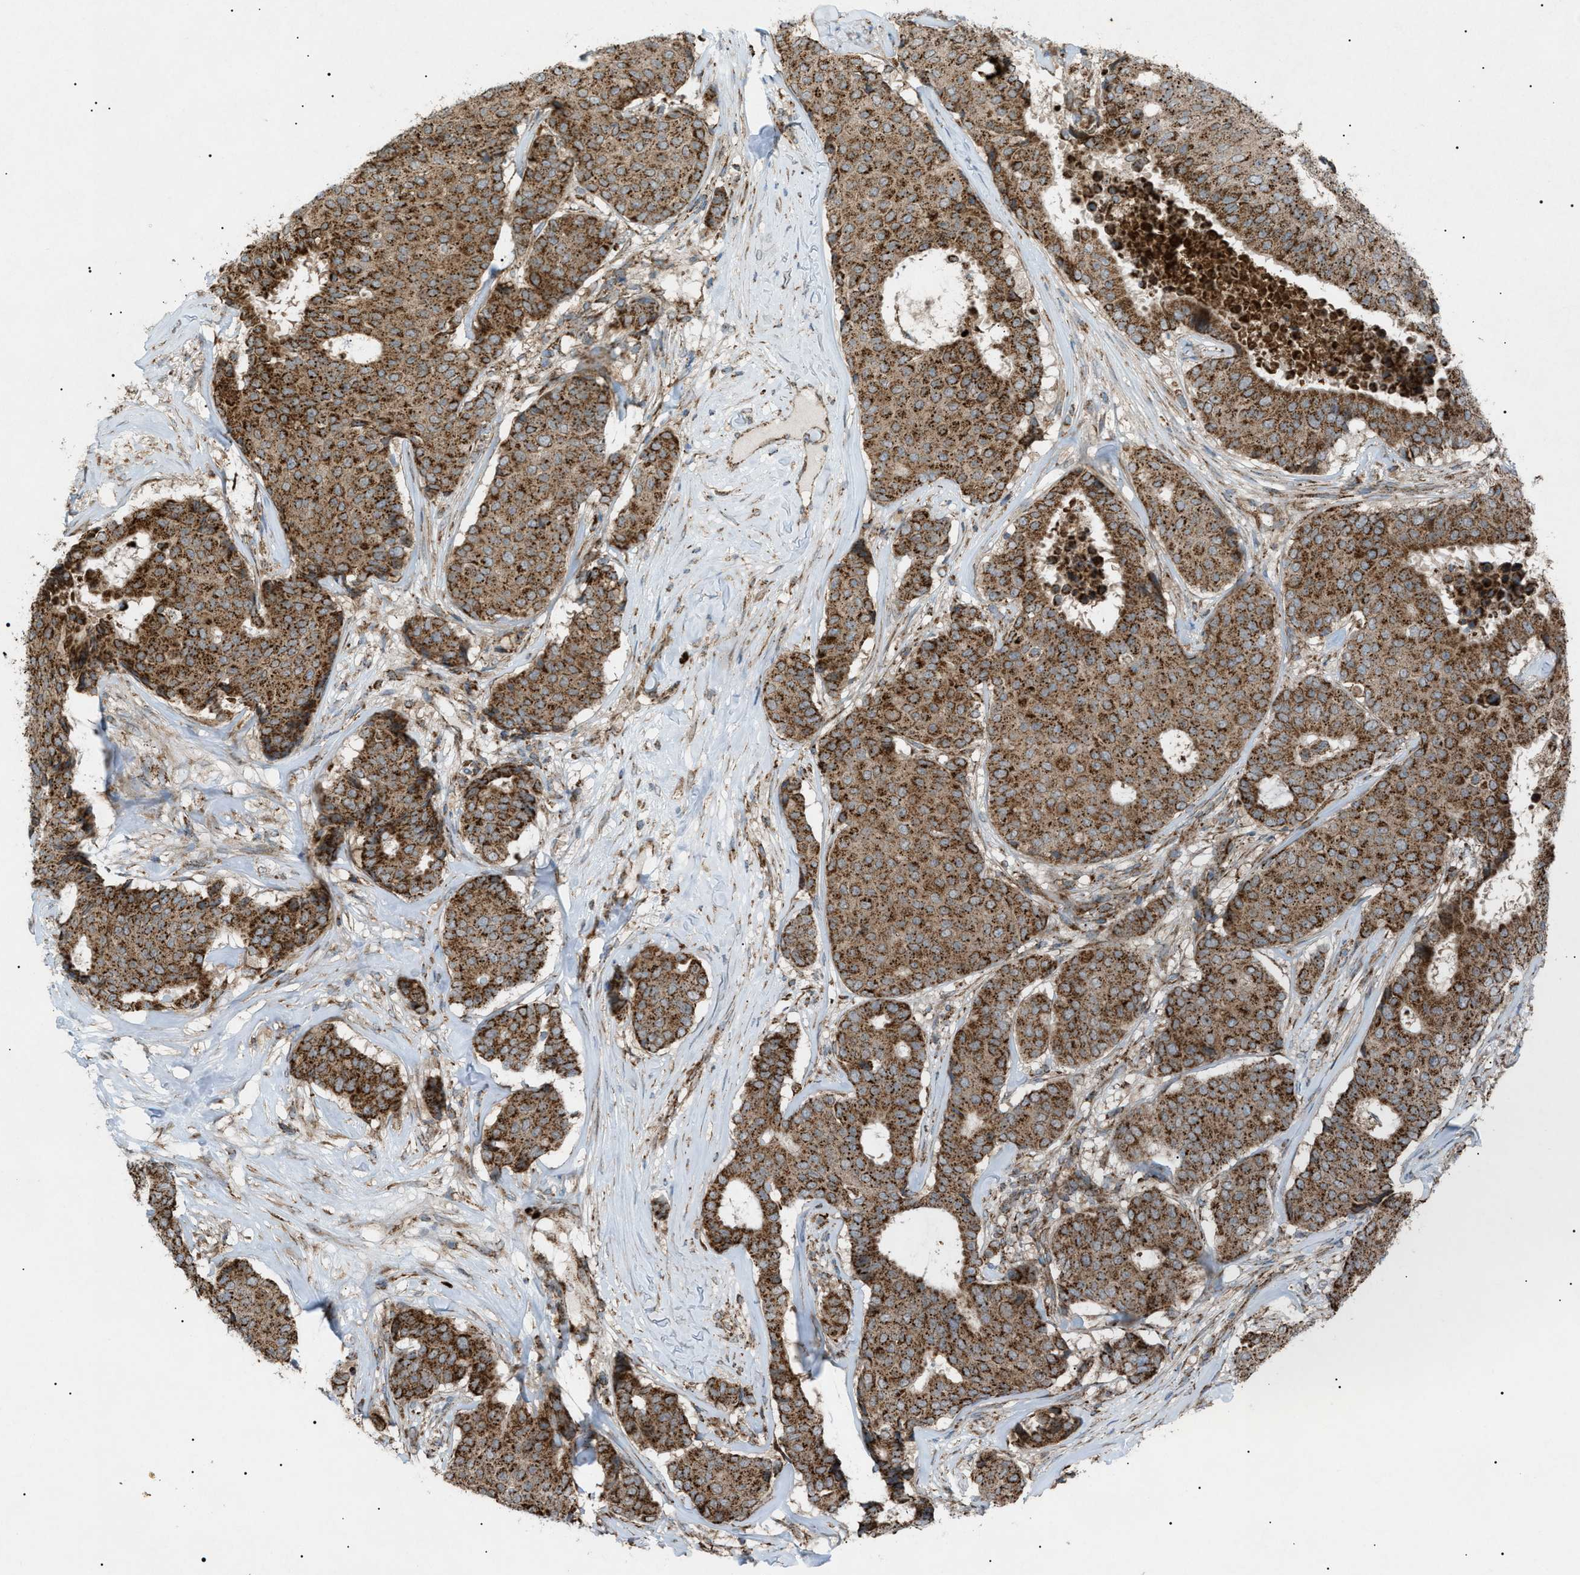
{"staining": {"intensity": "moderate", "quantity": ">75%", "location": "cytoplasmic/membranous"}, "tissue": "breast cancer", "cell_type": "Tumor cells", "image_type": "cancer", "snomed": [{"axis": "morphology", "description": "Duct carcinoma"}, {"axis": "topography", "description": "Breast"}], "caption": "Breast cancer was stained to show a protein in brown. There is medium levels of moderate cytoplasmic/membranous expression in about >75% of tumor cells. (brown staining indicates protein expression, while blue staining denotes nuclei).", "gene": "C1GALT1C1", "patient": {"sex": "female", "age": 75}}